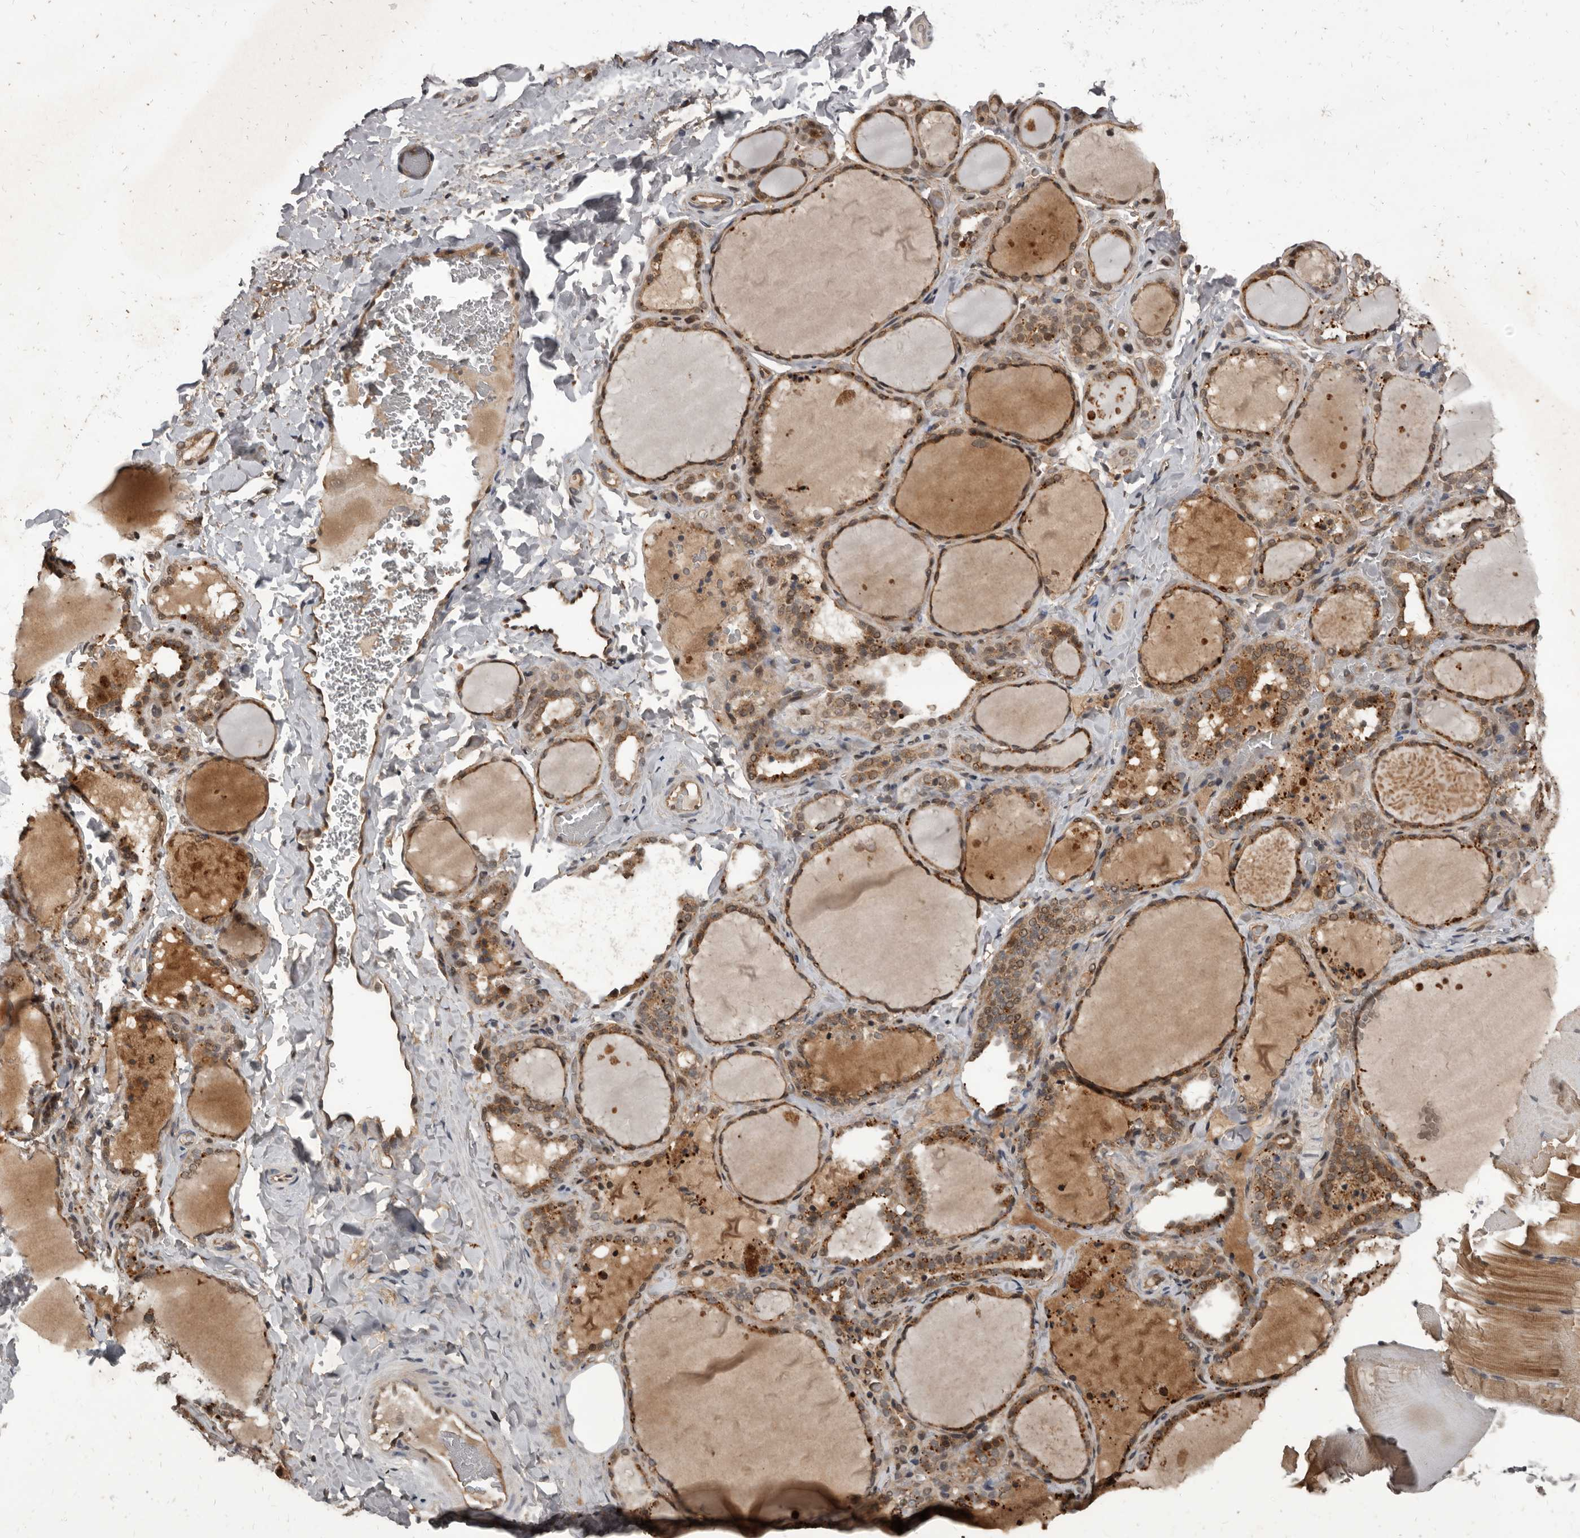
{"staining": {"intensity": "moderate", "quantity": ">75%", "location": "cytoplasmic/membranous"}, "tissue": "thyroid gland", "cell_type": "Glandular cells", "image_type": "normal", "snomed": [{"axis": "morphology", "description": "Normal tissue, NOS"}, {"axis": "topography", "description": "Thyroid gland"}], "caption": "High-magnification brightfield microscopy of normal thyroid gland stained with DAB (brown) and counterstained with hematoxylin (blue). glandular cells exhibit moderate cytoplasmic/membranous expression is seen in approximately>75% of cells.", "gene": "AHR", "patient": {"sex": "female", "age": 22}}